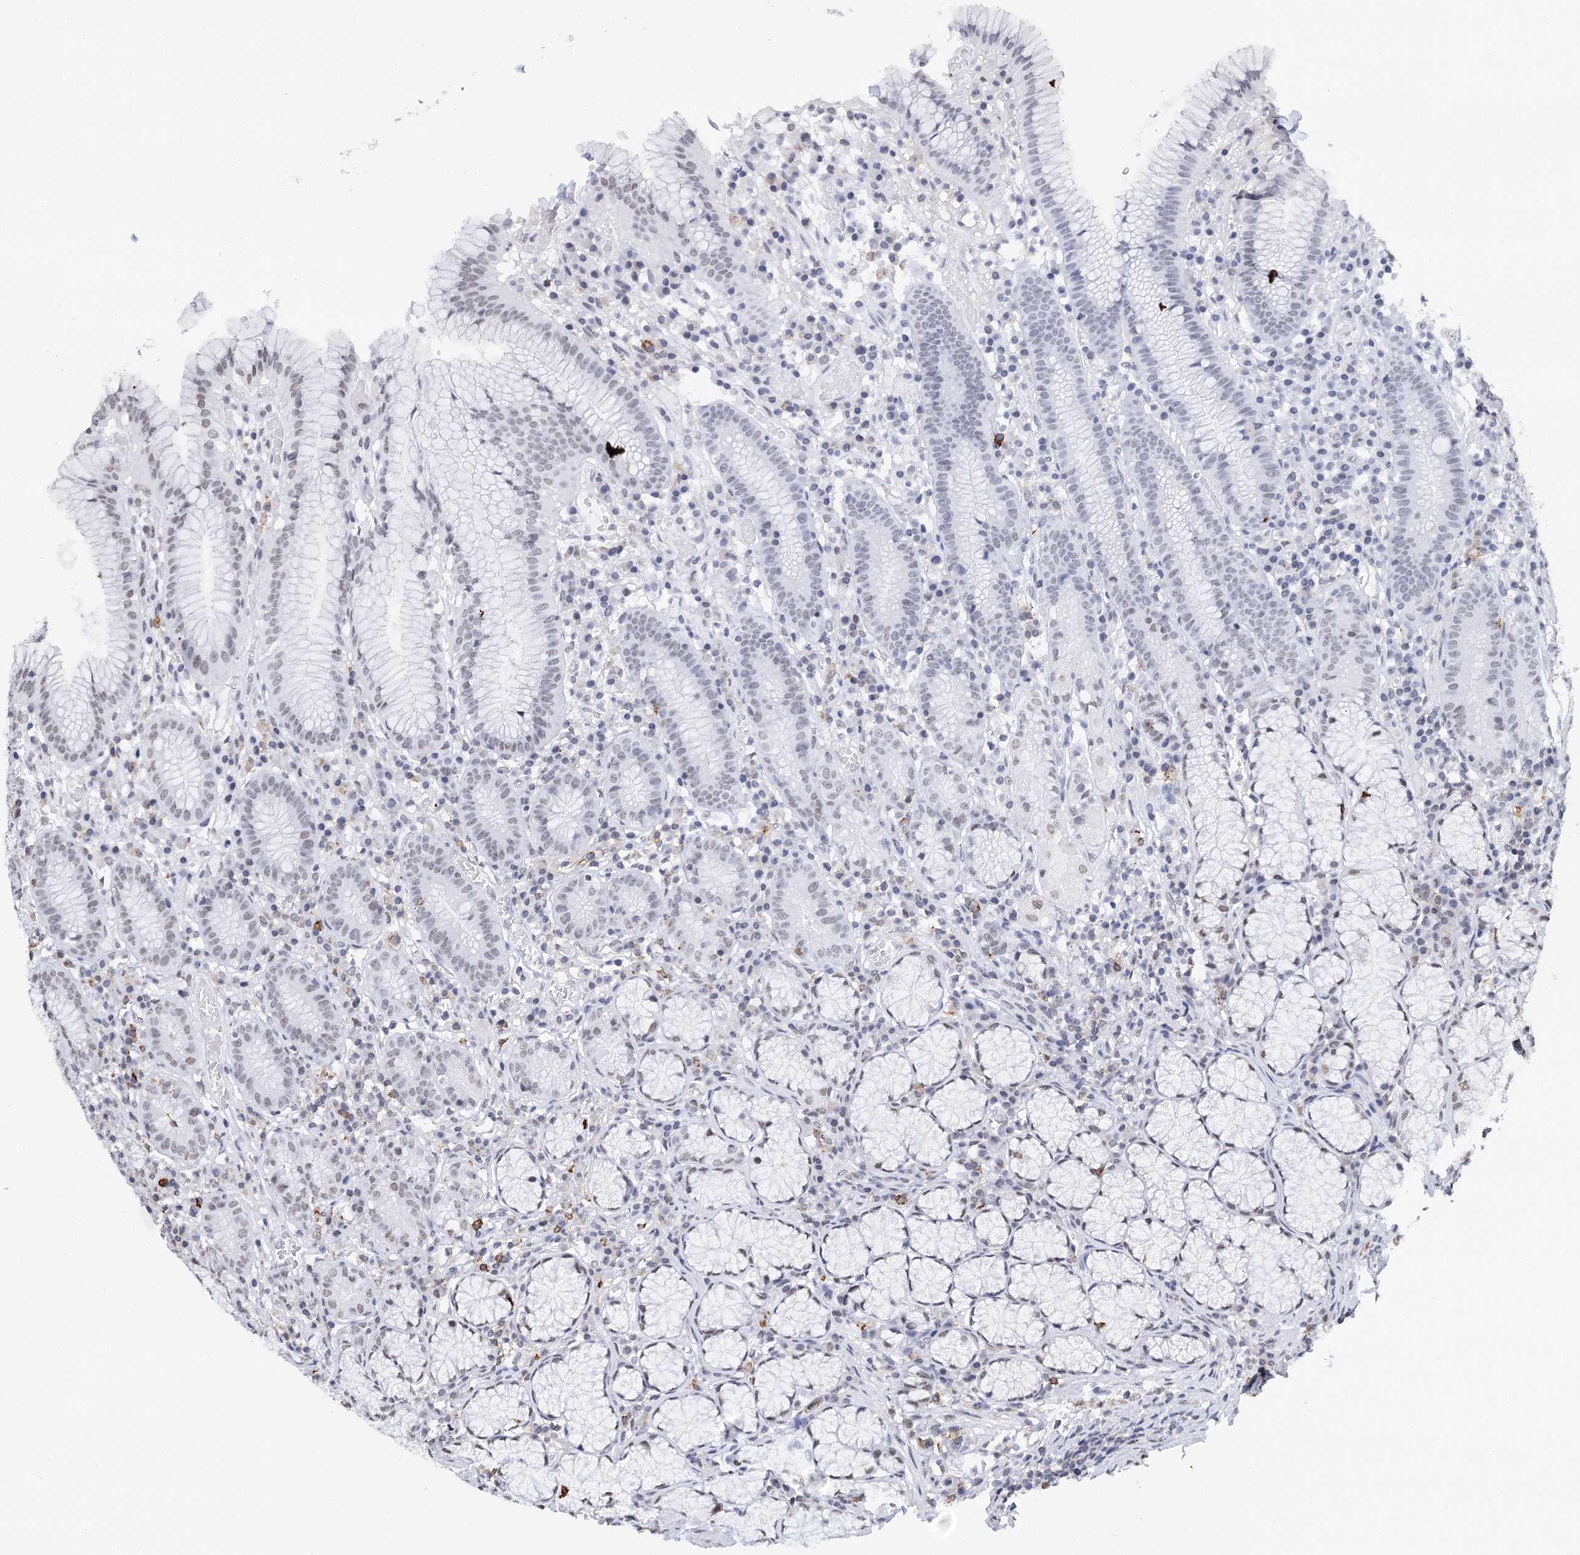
{"staining": {"intensity": "moderate", "quantity": "<25%", "location": "nuclear"}, "tissue": "stomach", "cell_type": "Glandular cells", "image_type": "normal", "snomed": [{"axis": "morphology", "description": "Normal tissue, NOS"}, {"axis": "topography", "description": "Stomach"}], "caption": "Stomach stained for a protein demonstrates moderate nuclear positivity in glandular cells. The staining is performed using DAB brown chromogen to label protein expression. The nuclei are counter-stained blue using hematoxylin.", "gene": "BARD1", "patient": {"sex": "male", "age": 55}}